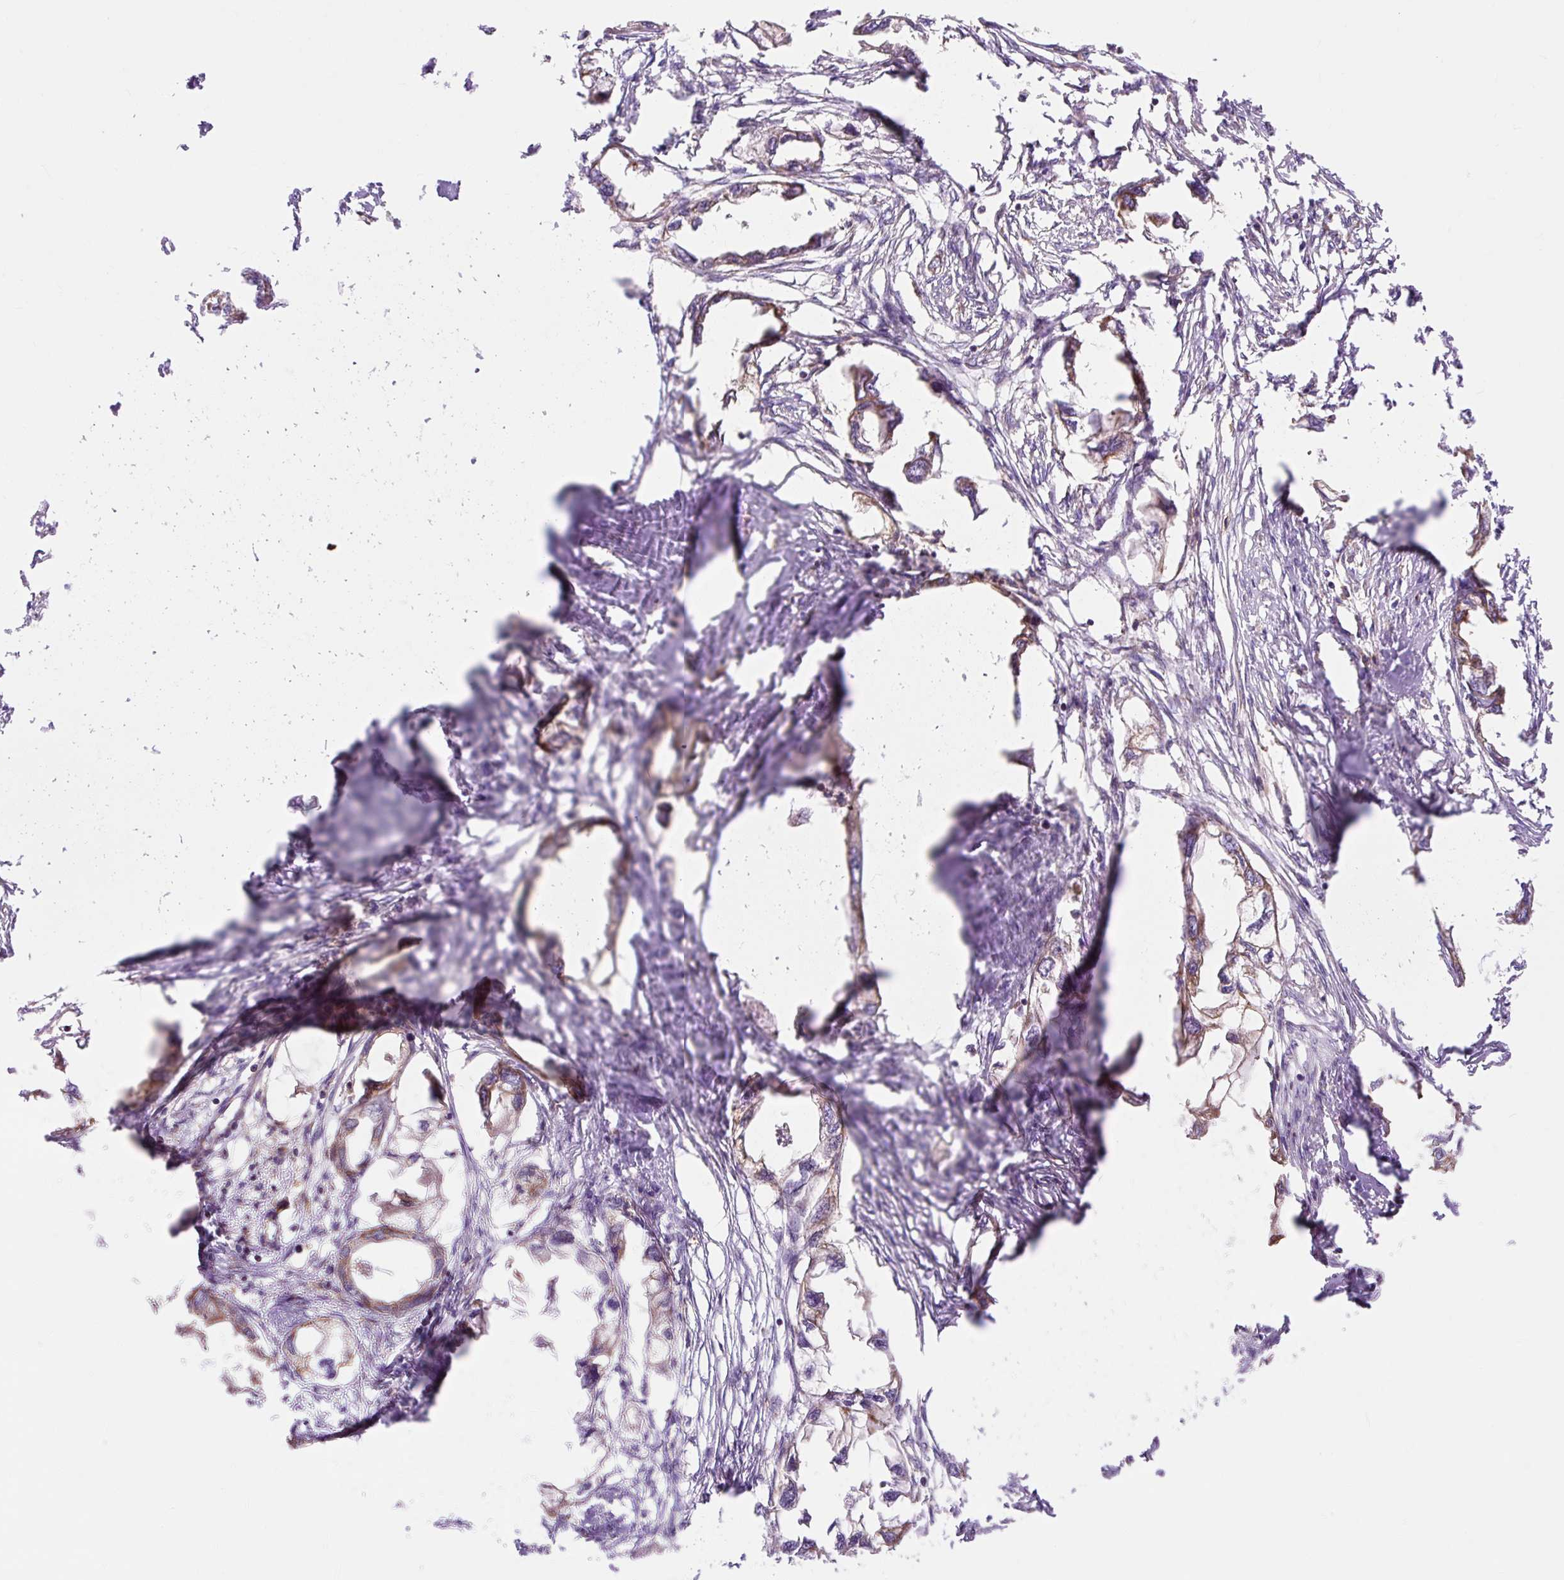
{"staining": {"intensity": "moderate", "quantity": ">75%", "location": "cytoplasmic/membranous"}, "tissue": "endometrial cancer", "cell_type": "Tumor cells", "image_type": "cancer", "snomed": [{"axis": "morphology", "description": "Adenocarcinoma, NOS"}, {"axis": "morphology", "description": "Adenocarcinoma, metastatic, NOS"}, {"axis": "topography", "description": "Adipose tissue"}, {"axis": "topography", "description": "Endometrium"}], "caption": "Moderate cytoplasmic/membranous positivity for a protein is identified in about >75% of tumor cells of endometrial metastatic adenocarcinoma using immunohistochemistry (IHC).", "gene": "TRIAP1", "patient": {"sex": "female", "age": 67}}